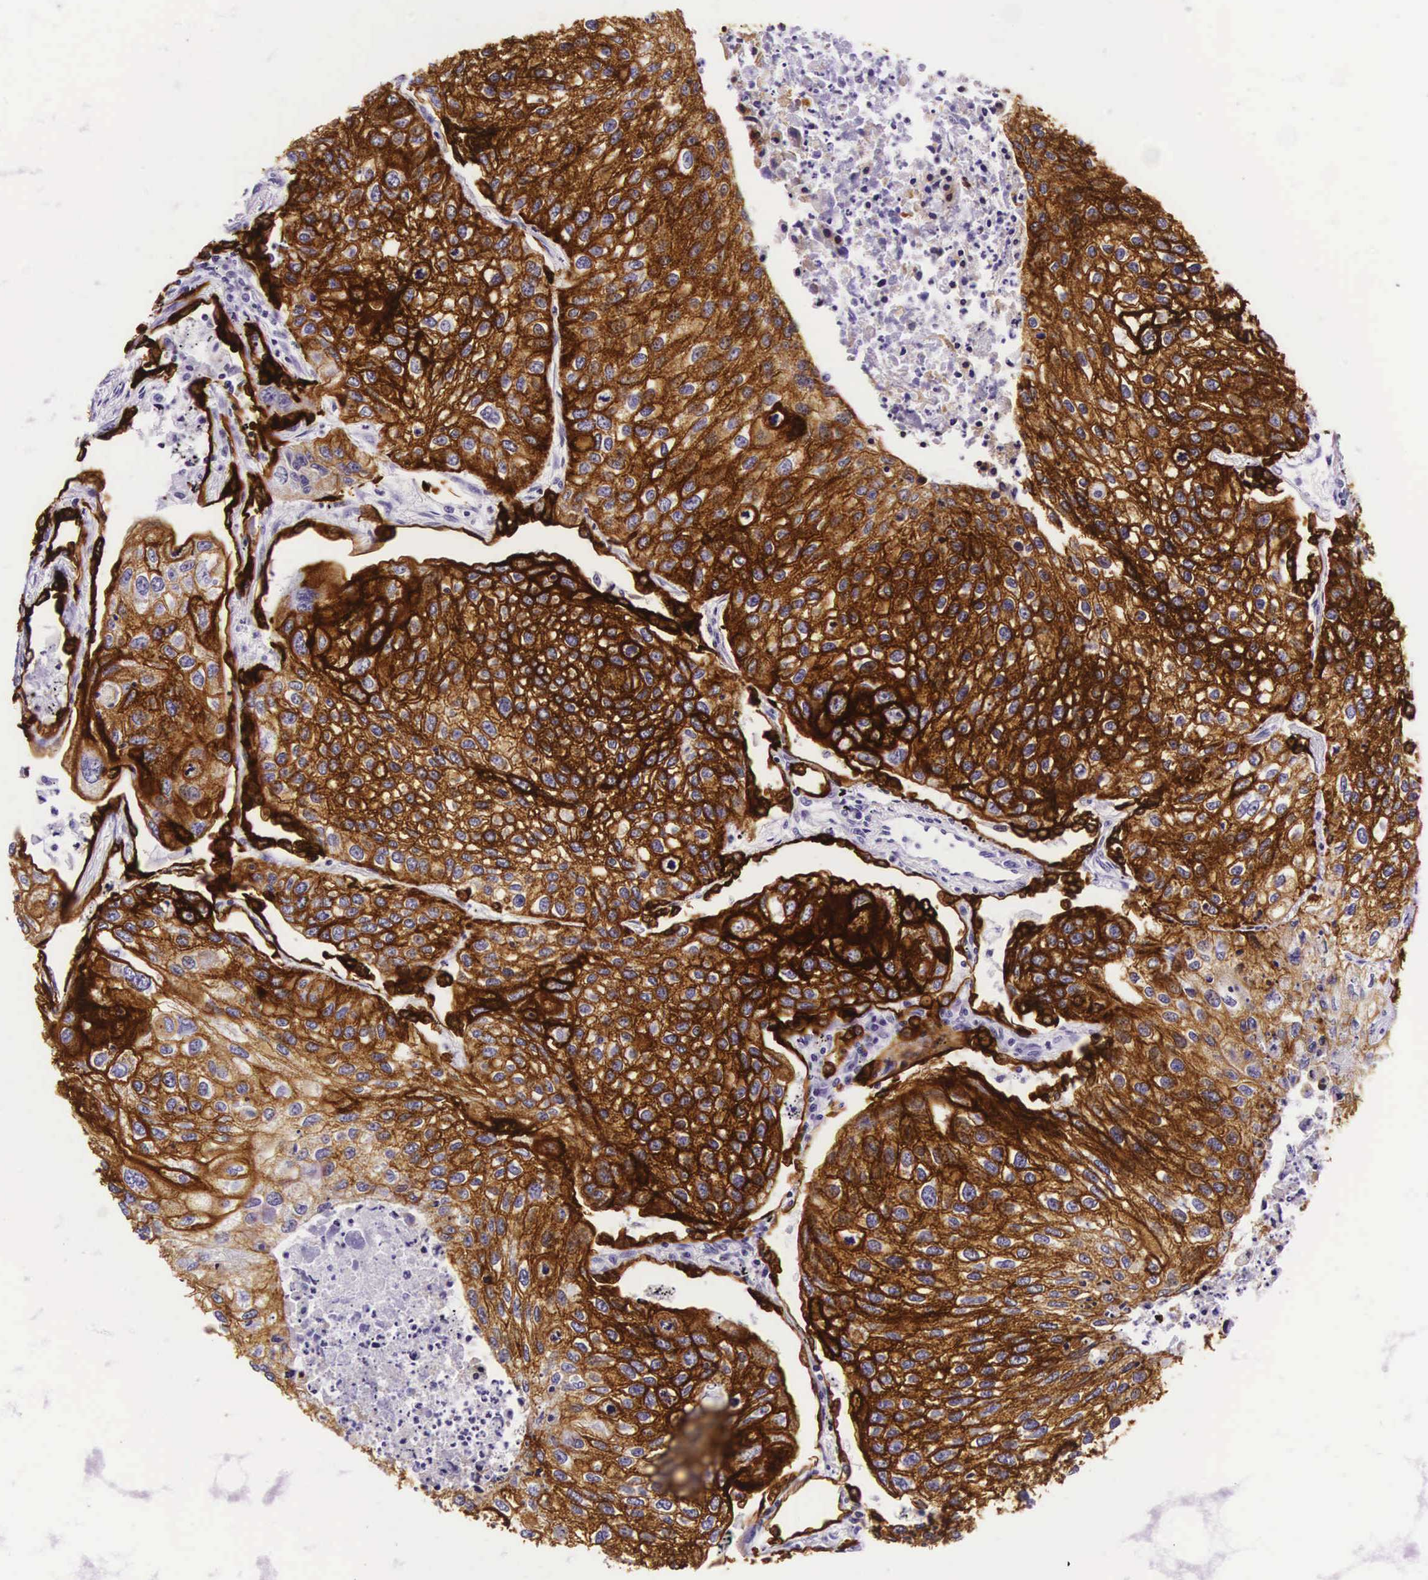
{"staining": {"intensity": "strong", "quantity": ">75%", "location": "cytoplasmic/membranous"}, "tissue": "lung cancer", "cell_type": "Tumor cells", "image_type": "cancer", "snomed": [{"axis": "morphology", "description": "Squamous cell carcinoma, NOS"}, {"axis": "topography", "description": "Lung"}], "caption": "A high-resolution micrograph shows IHC staining of squamous cell carcinoma (lung), which shows strong cytoplasmic/membranous expression in about >75% of tumor cells.", "gene": "KRT18", "patient": {"sex": "male", "age": 75}}